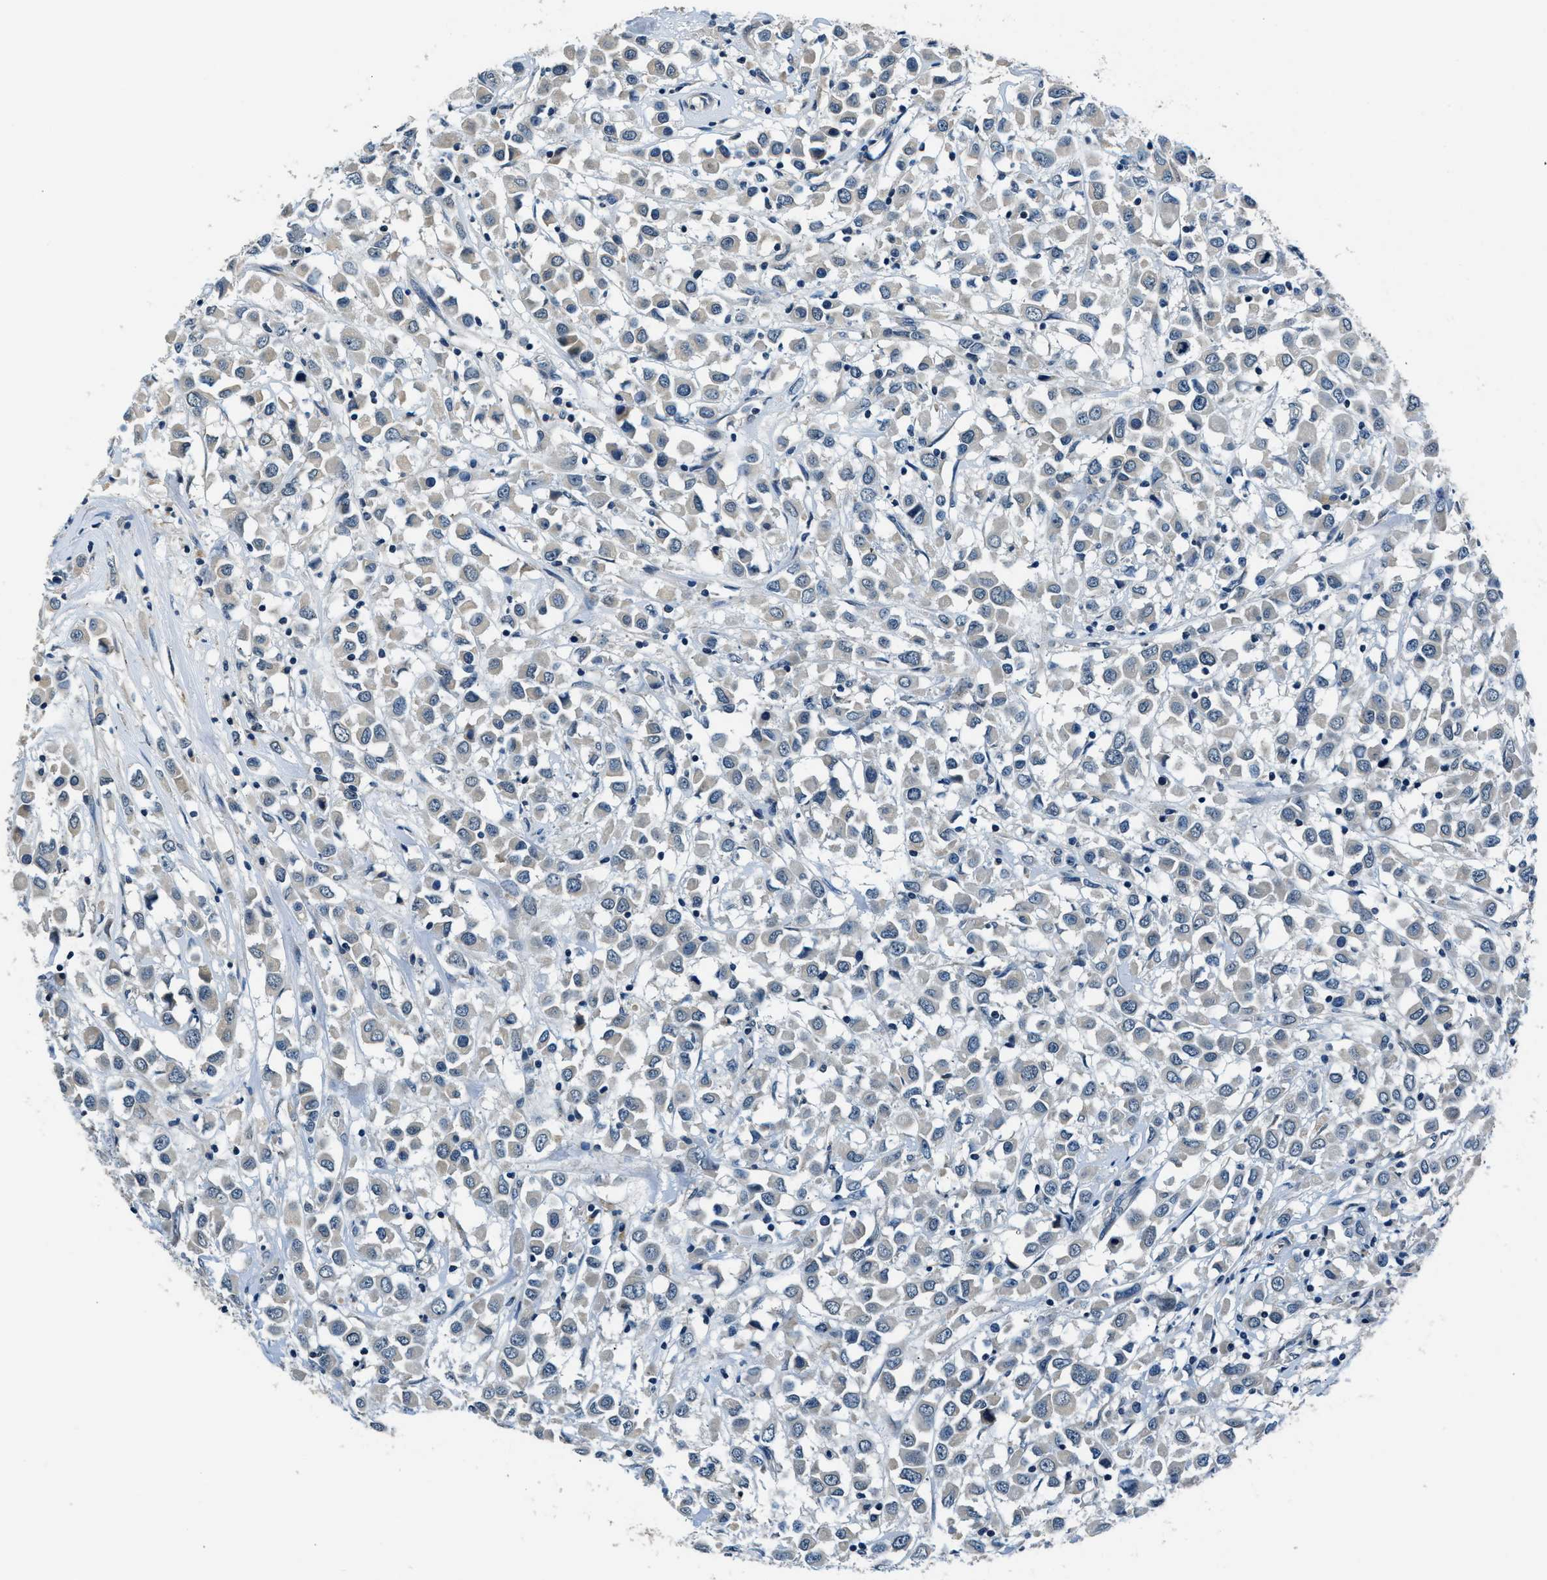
{"staining": {"intensity": "negative", "quantity": "none", "location": "none"}, "tissue": "breast cancer", "cell_type": "Tumor cells", "image_type": "cancer", "snomed": [{"axis": "morphology", "description": "Duct carcinoma"}, {"axis": "topography", "description": "Breast"}], "caption": "This micrograph is of breast cancer stained with IHC to label a protein in brown with the nuclei are counter-stained blue. There is no expression in tumor cells.", "gene": "NME8", "patient": {"sex": "female", "age": 61}}